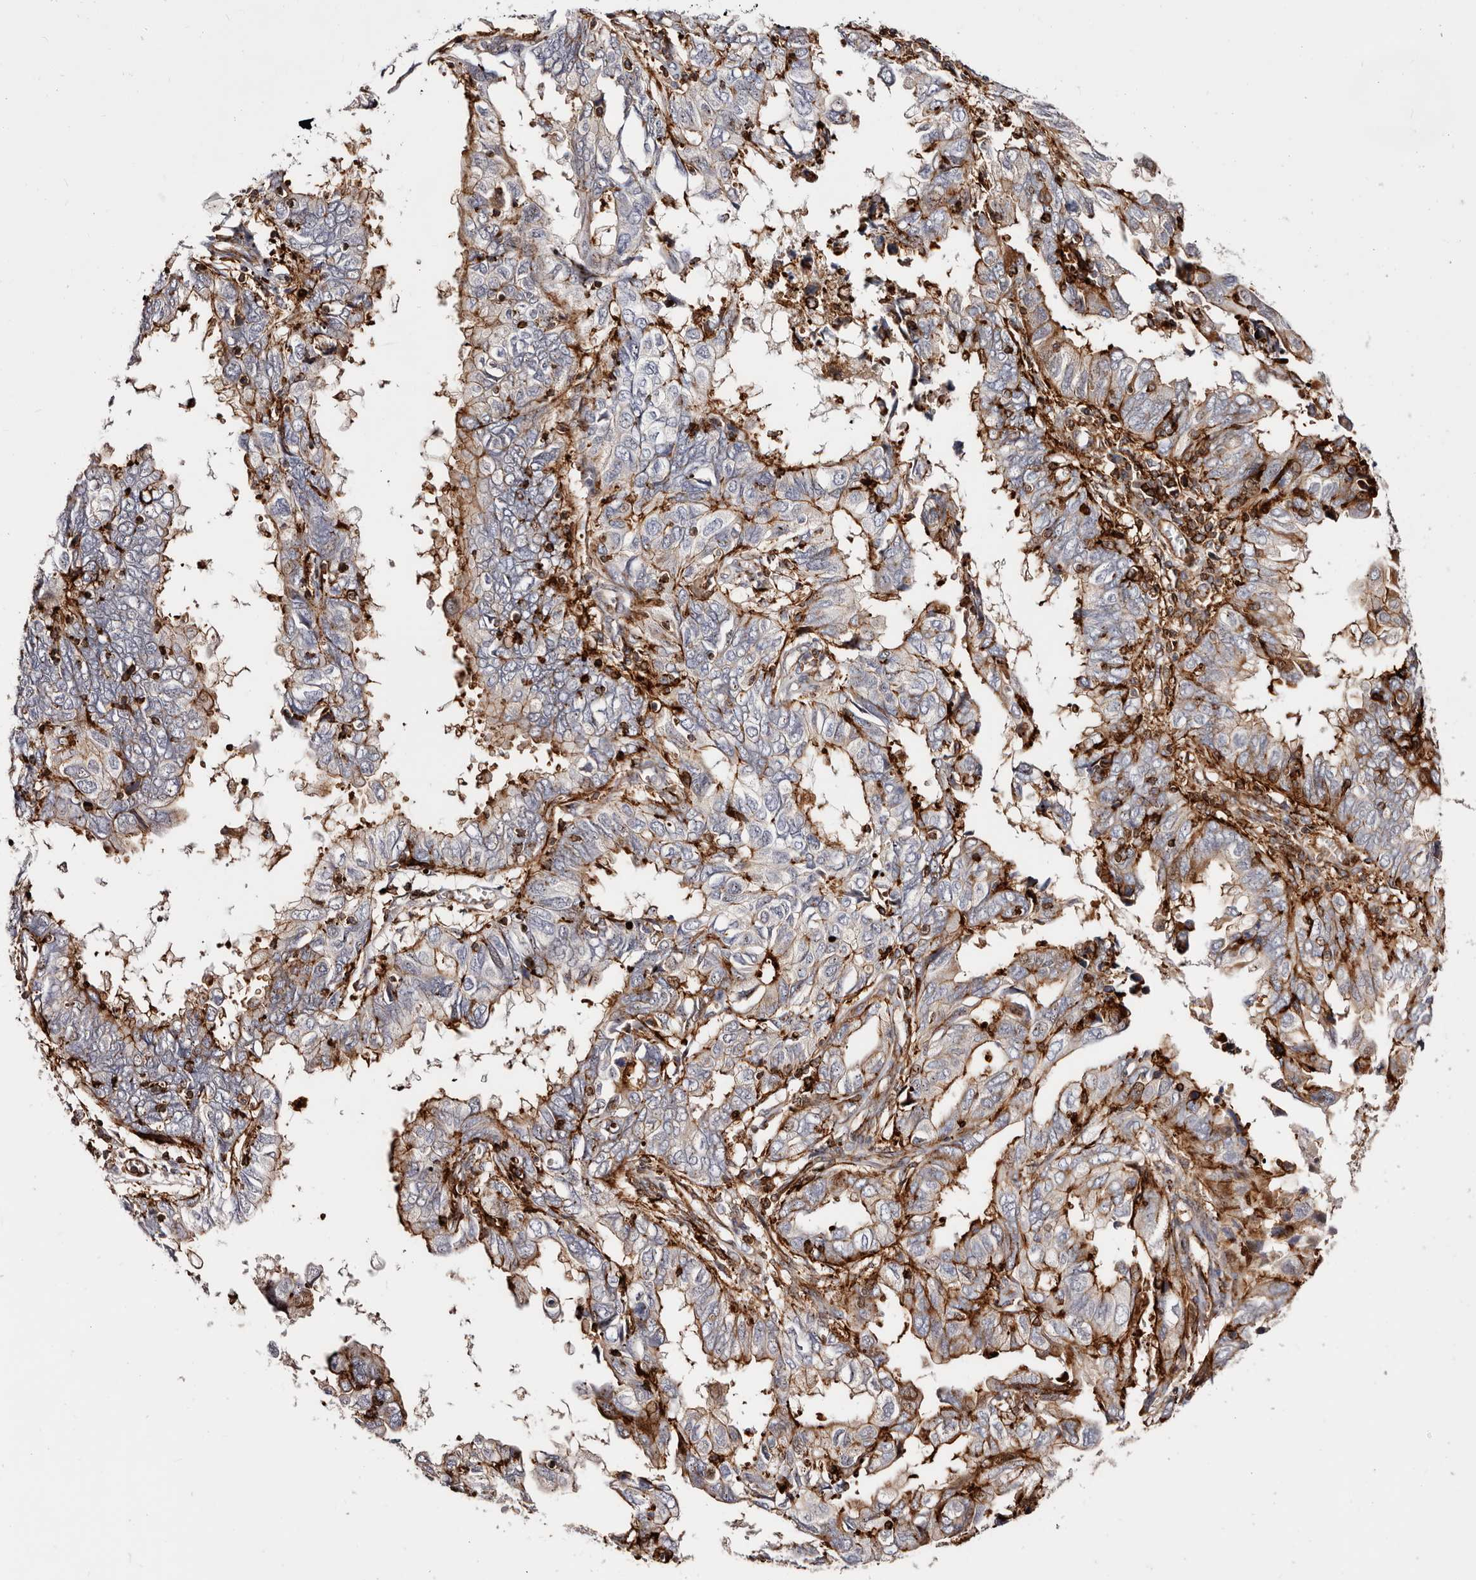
{"staining": {"intensity": "moderate", "quantity": "25%-75%", "location": "cytoplasmic/membranous"}, "tissue": "endometrial cancer", "cell_type": "Tumor cells", "image_type": "cancer", "snomed": [{"axis": "morphology", "description": "Adenocarcinoma, NOS"}, {"axis": "topography", "description": "Uterus"}], "caption": "Protein expression by immunohistochemistry (IHC) reveals moderate cytoplasmic/membranous staining in approximately 25%-75% of tumor cells in endometrial adenocarcinoma.", "gene": "PTPN22", "patient": {"sex": "female", "age": 77}}